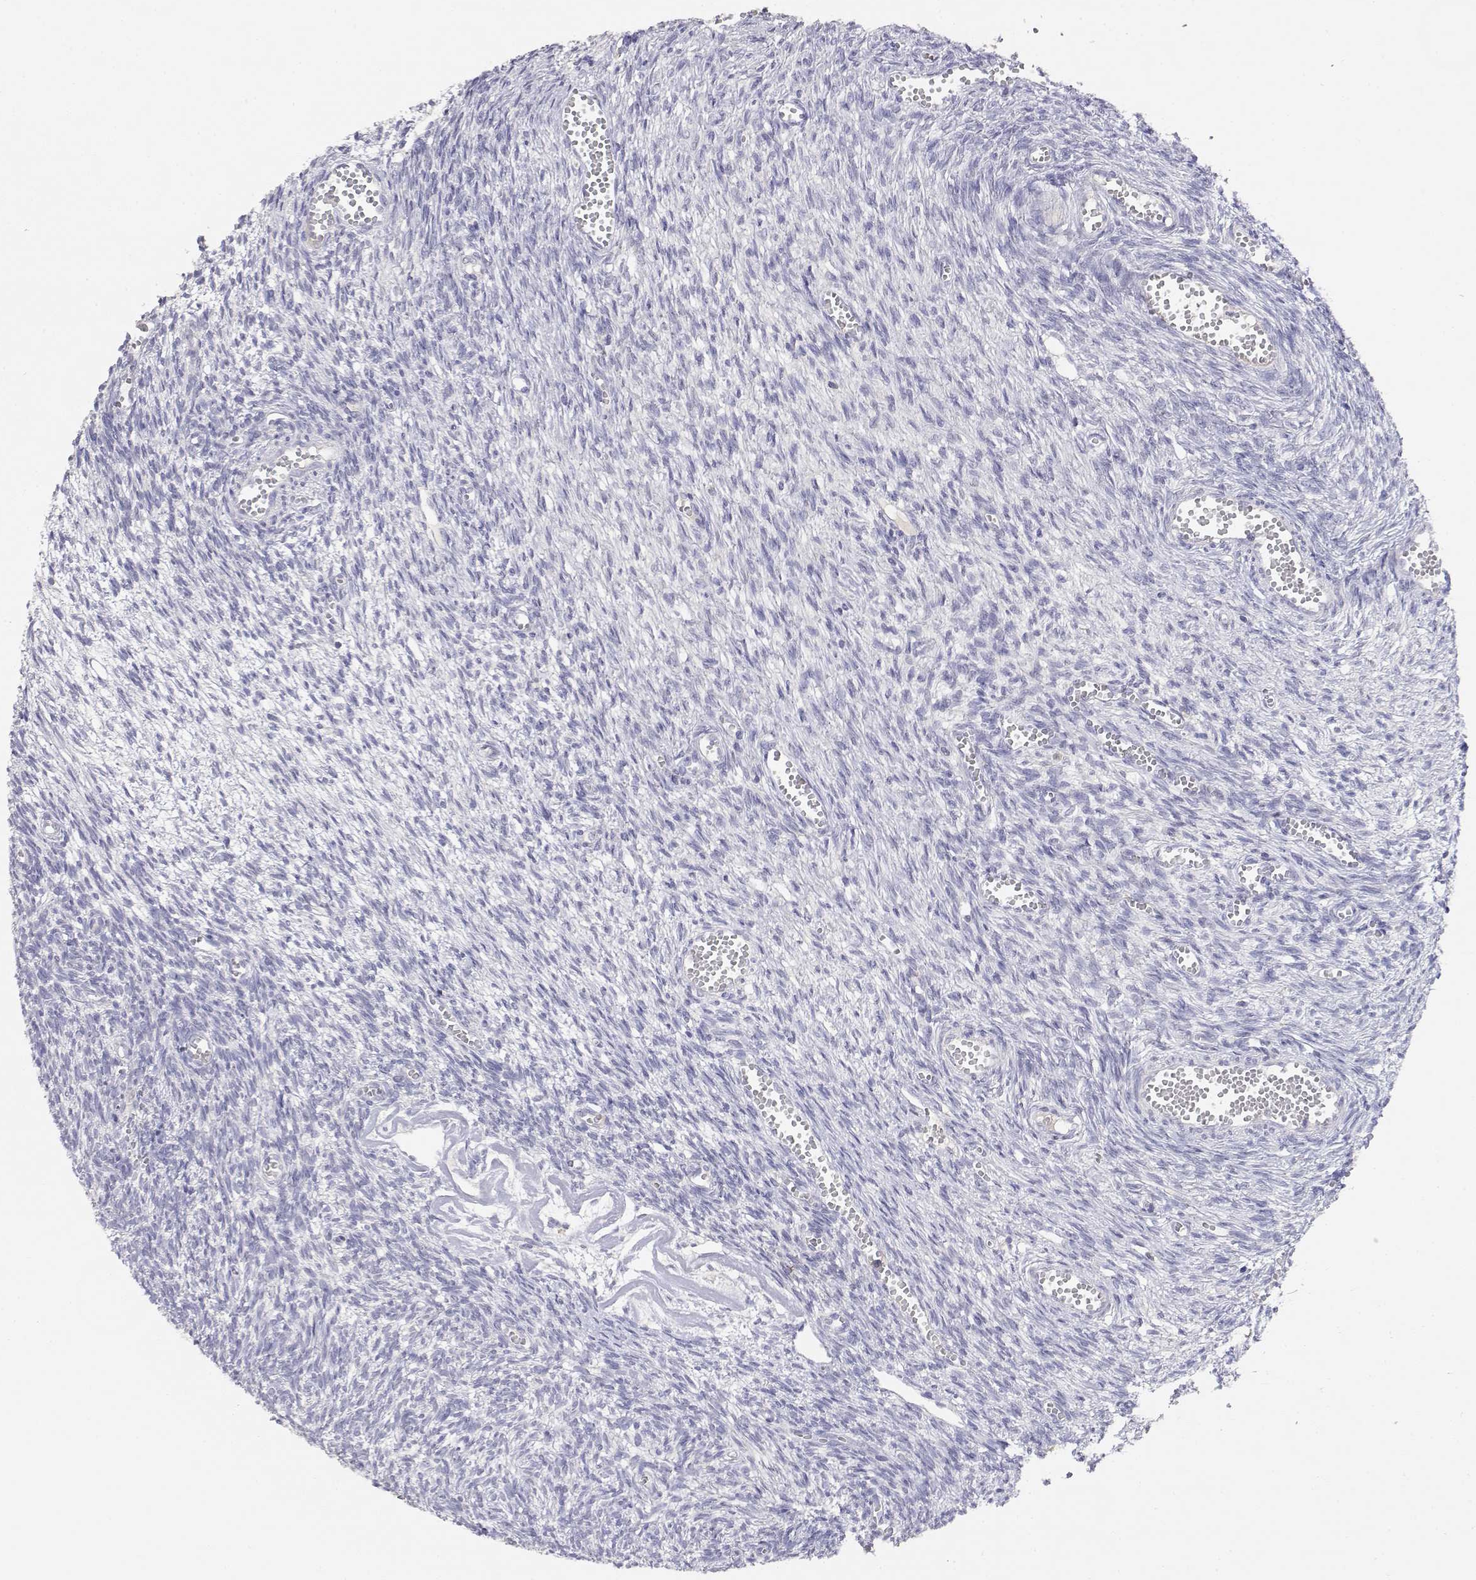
{"staining": {"intensity": "negative", "quantity": "none", "location": "none"}, "tissue": "ovary", "cell_type": "Follicle cells", "image_type": "normal", "snomed": [{"axis": "morphology", "description": "Normal tissue, NOS"}, {"axis": "topography", "description": "Ovary"}], "caption": "This is an immunohistochemistry micrograph of unremarkable ovary. There is no expression in follicle cells.", "gene": "ADA", "patient": {"sex": "female", "age": 43}}